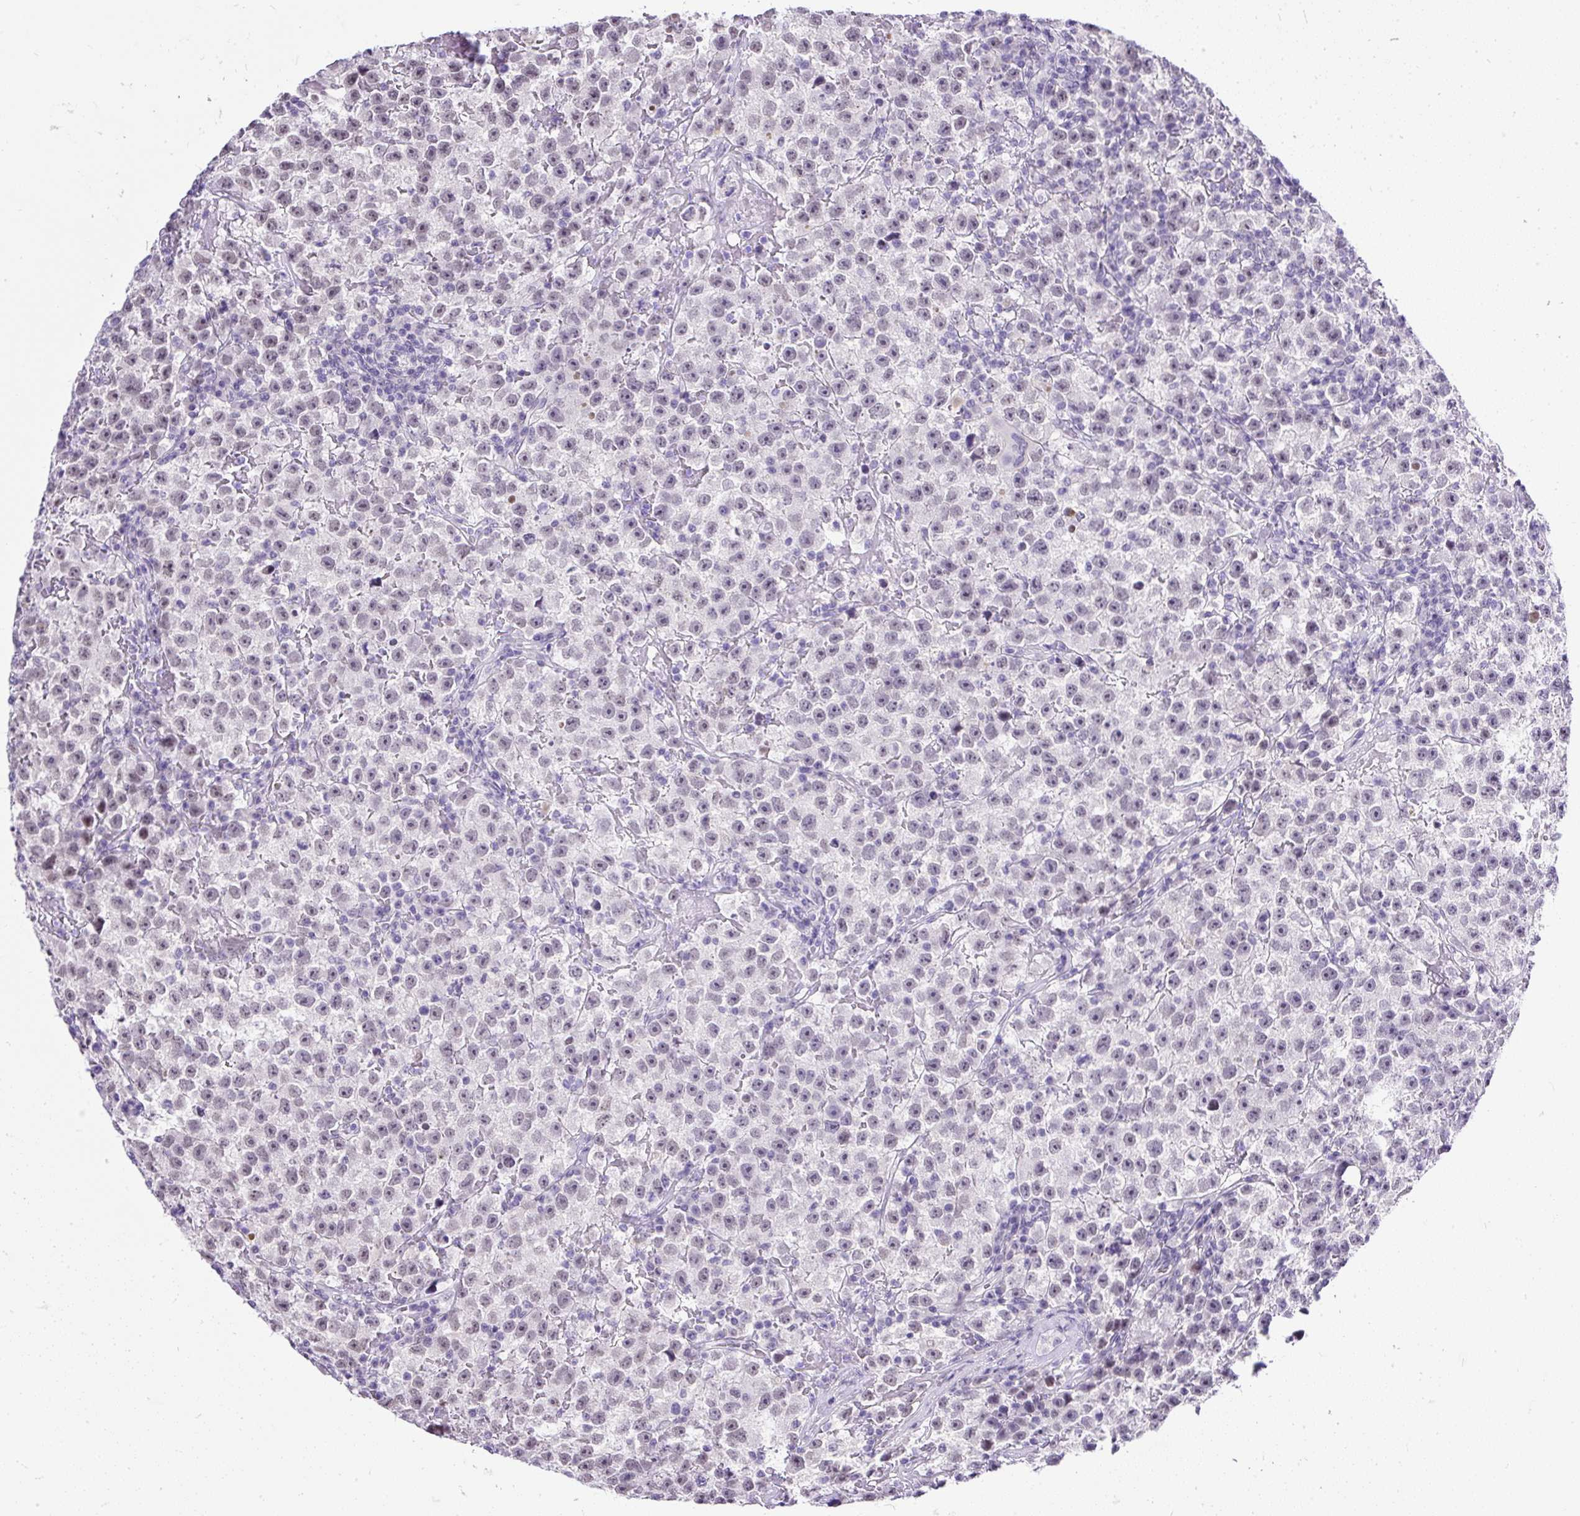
{"staining": {"intensity": "weak", "quantity": "<25%", "location": "nuclear"}, "tissue": "testis cancer", "cell_type": "Tumor cells", "image_type": "cancer", "snomed": [{"axis": "morphology", "description": "Seminoma, NOS"}, {"axis": "topography", "description": "Testis"}], "caption": "The immunohistochemistry (IHC) image has no significant staining in tumor cells of testis cancer (seminoma) tissue.", "gene": "WNT10B", "patient": {"sex": "male", "age": 22}}